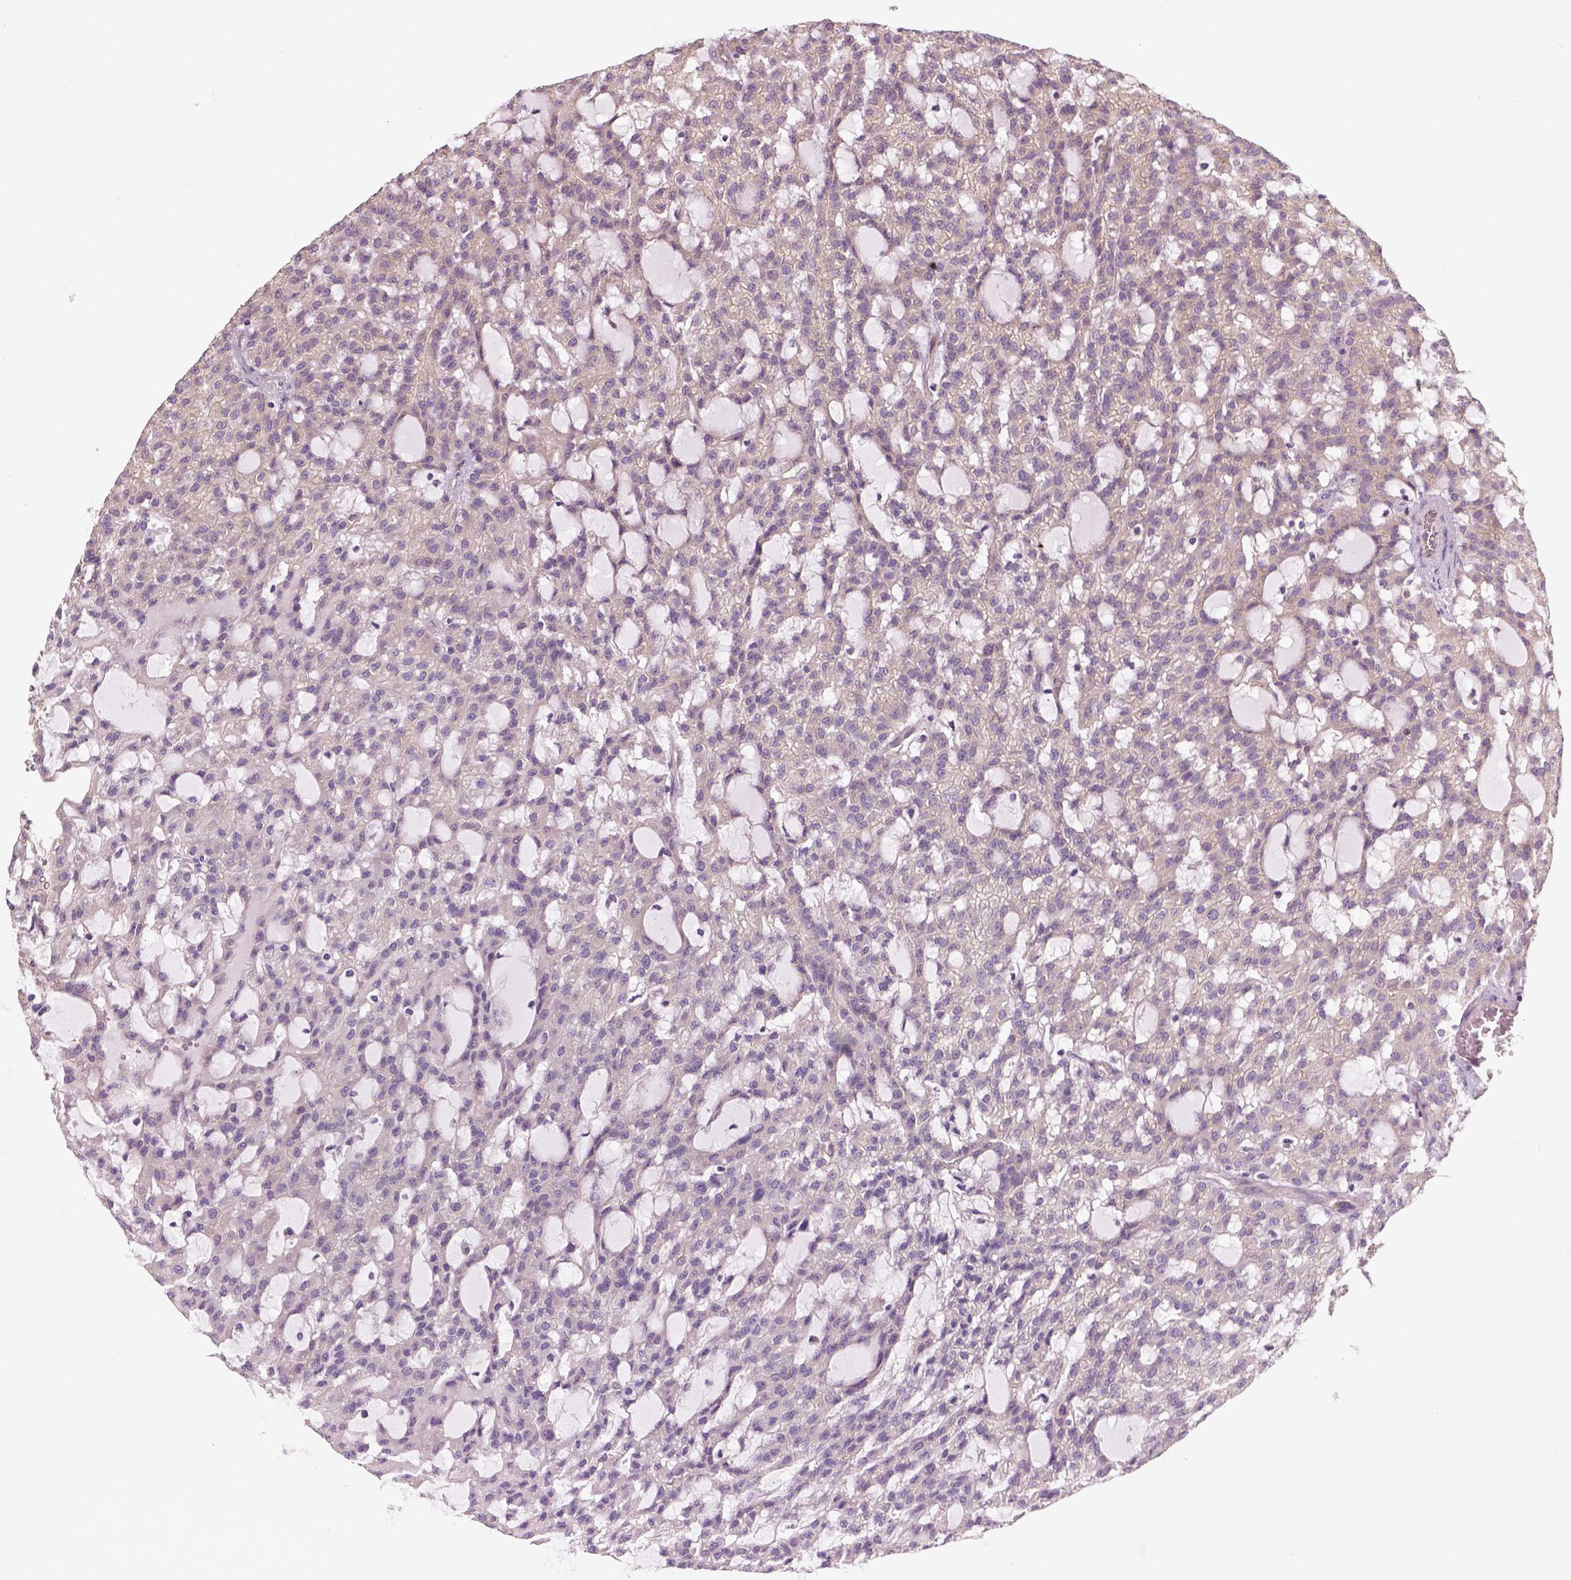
{"staining": {"intensity": "weak", "quantity": ">75%", "location": "cytoplasmic/membranous"}, "tissue": "renal cancer", "cell_type": "Tumor cells", "image_type": "cancer", "snomed": [{"axis": "morphology", "description": "Adenocarcinoma, NOS"}, {"axis": "topography", "description": "Kidney"}], "caption": "Adenocarcinoma (renal) stained for a protein (brown) displays weak cytoplasmic/membranous positive positivity in about >75% of tumor cells.", "gene": "CRACR2A", "patient": {"sex": "male", "age": 63}}